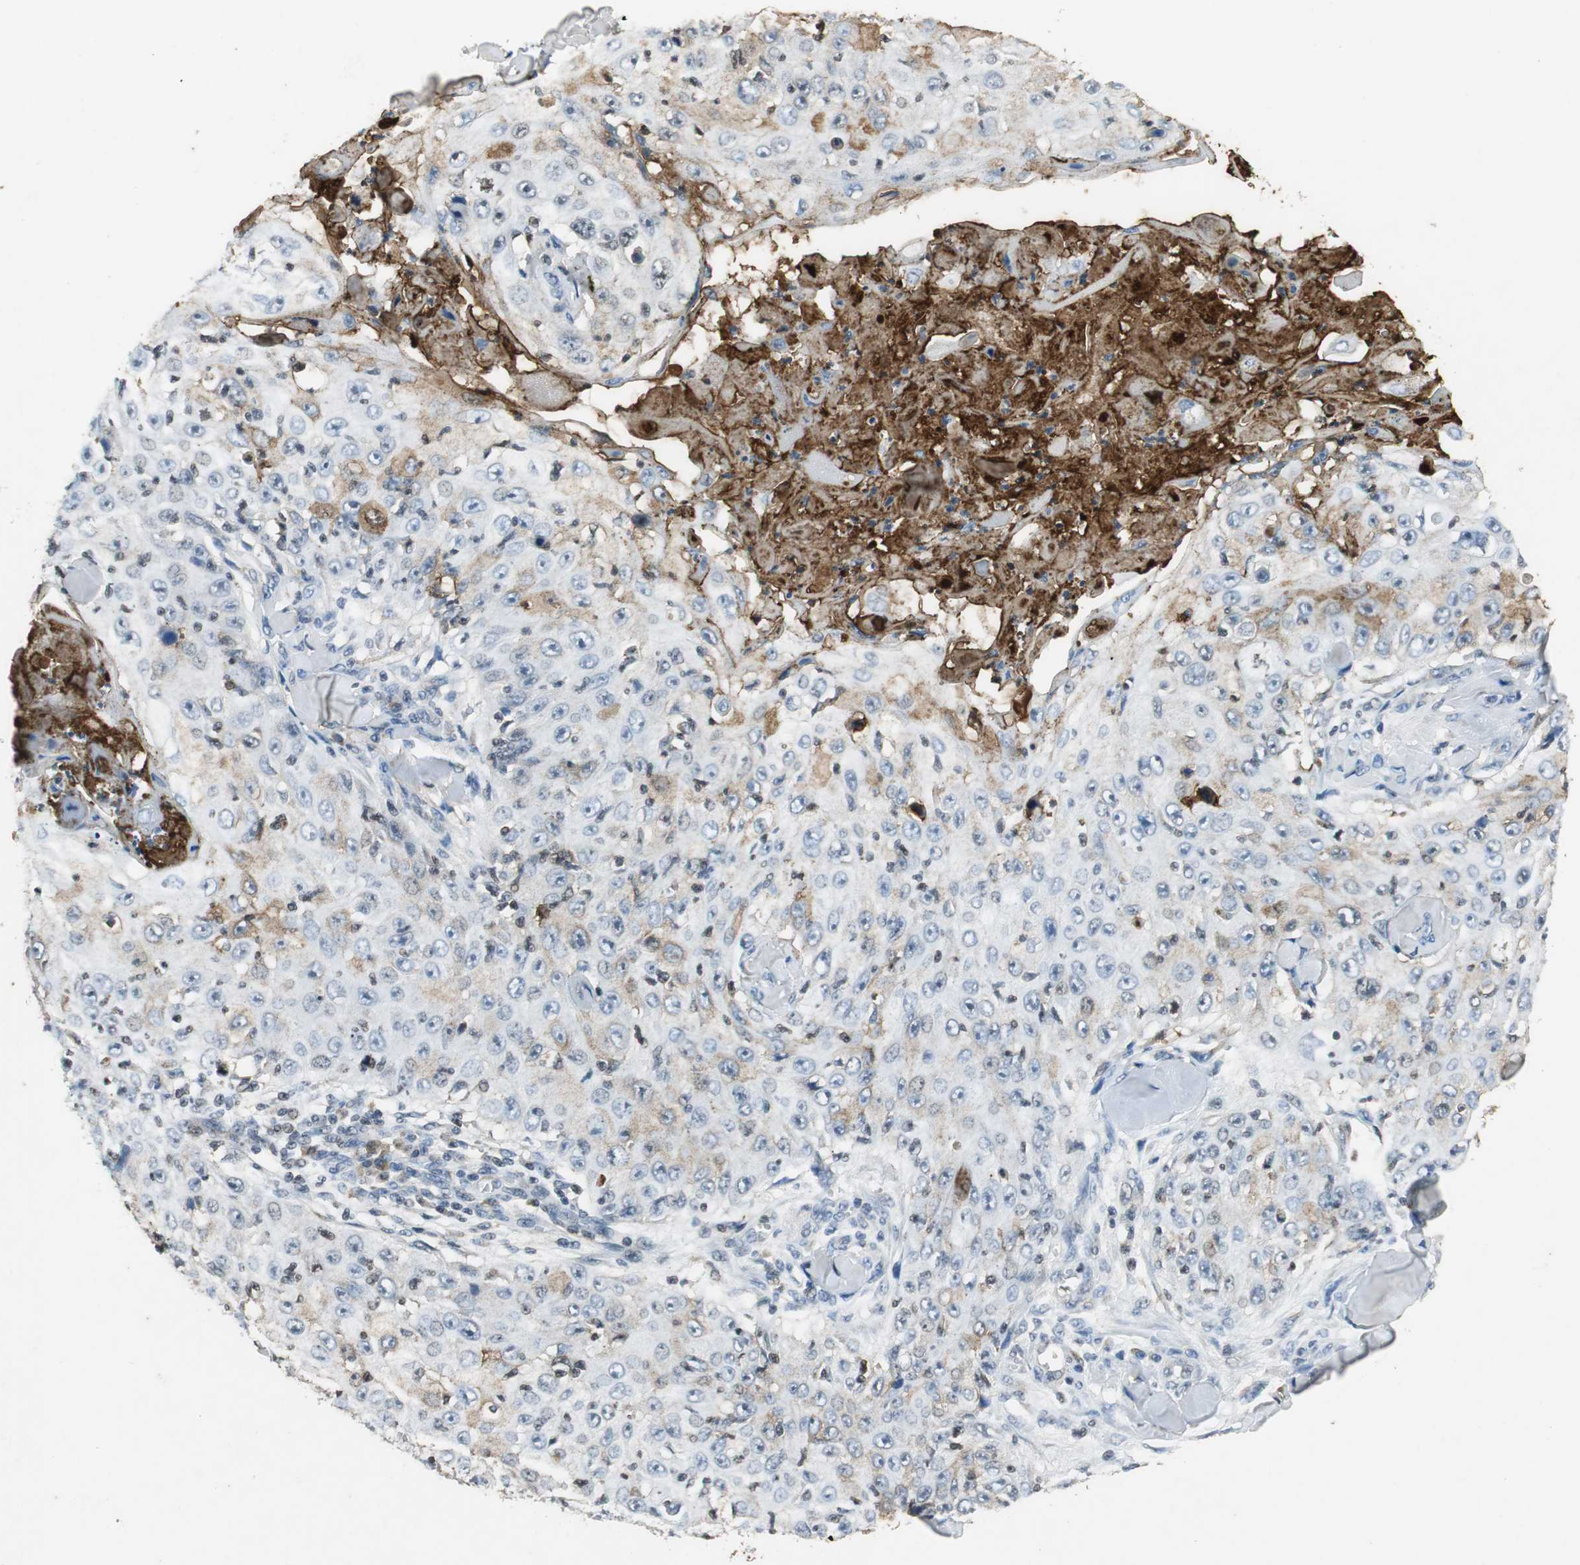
{"staining": {"intensity": "negative", "quantity": "none", "location": "none"}, "tissue": "skin cancer", "cell_type": "Tumor cells", "image_type": "cancer", "snomed": [{"axis": "morphology", "description": "Squamous cell carcinoma, NOS"}, {"axis": "topography", "description": "Skin"}], "caption": "There is no significant staining in tumor cells of squamous cell carcinoma (skin).", "gene": "ORM1", "patient": {"sex": "male", "age": 86}}